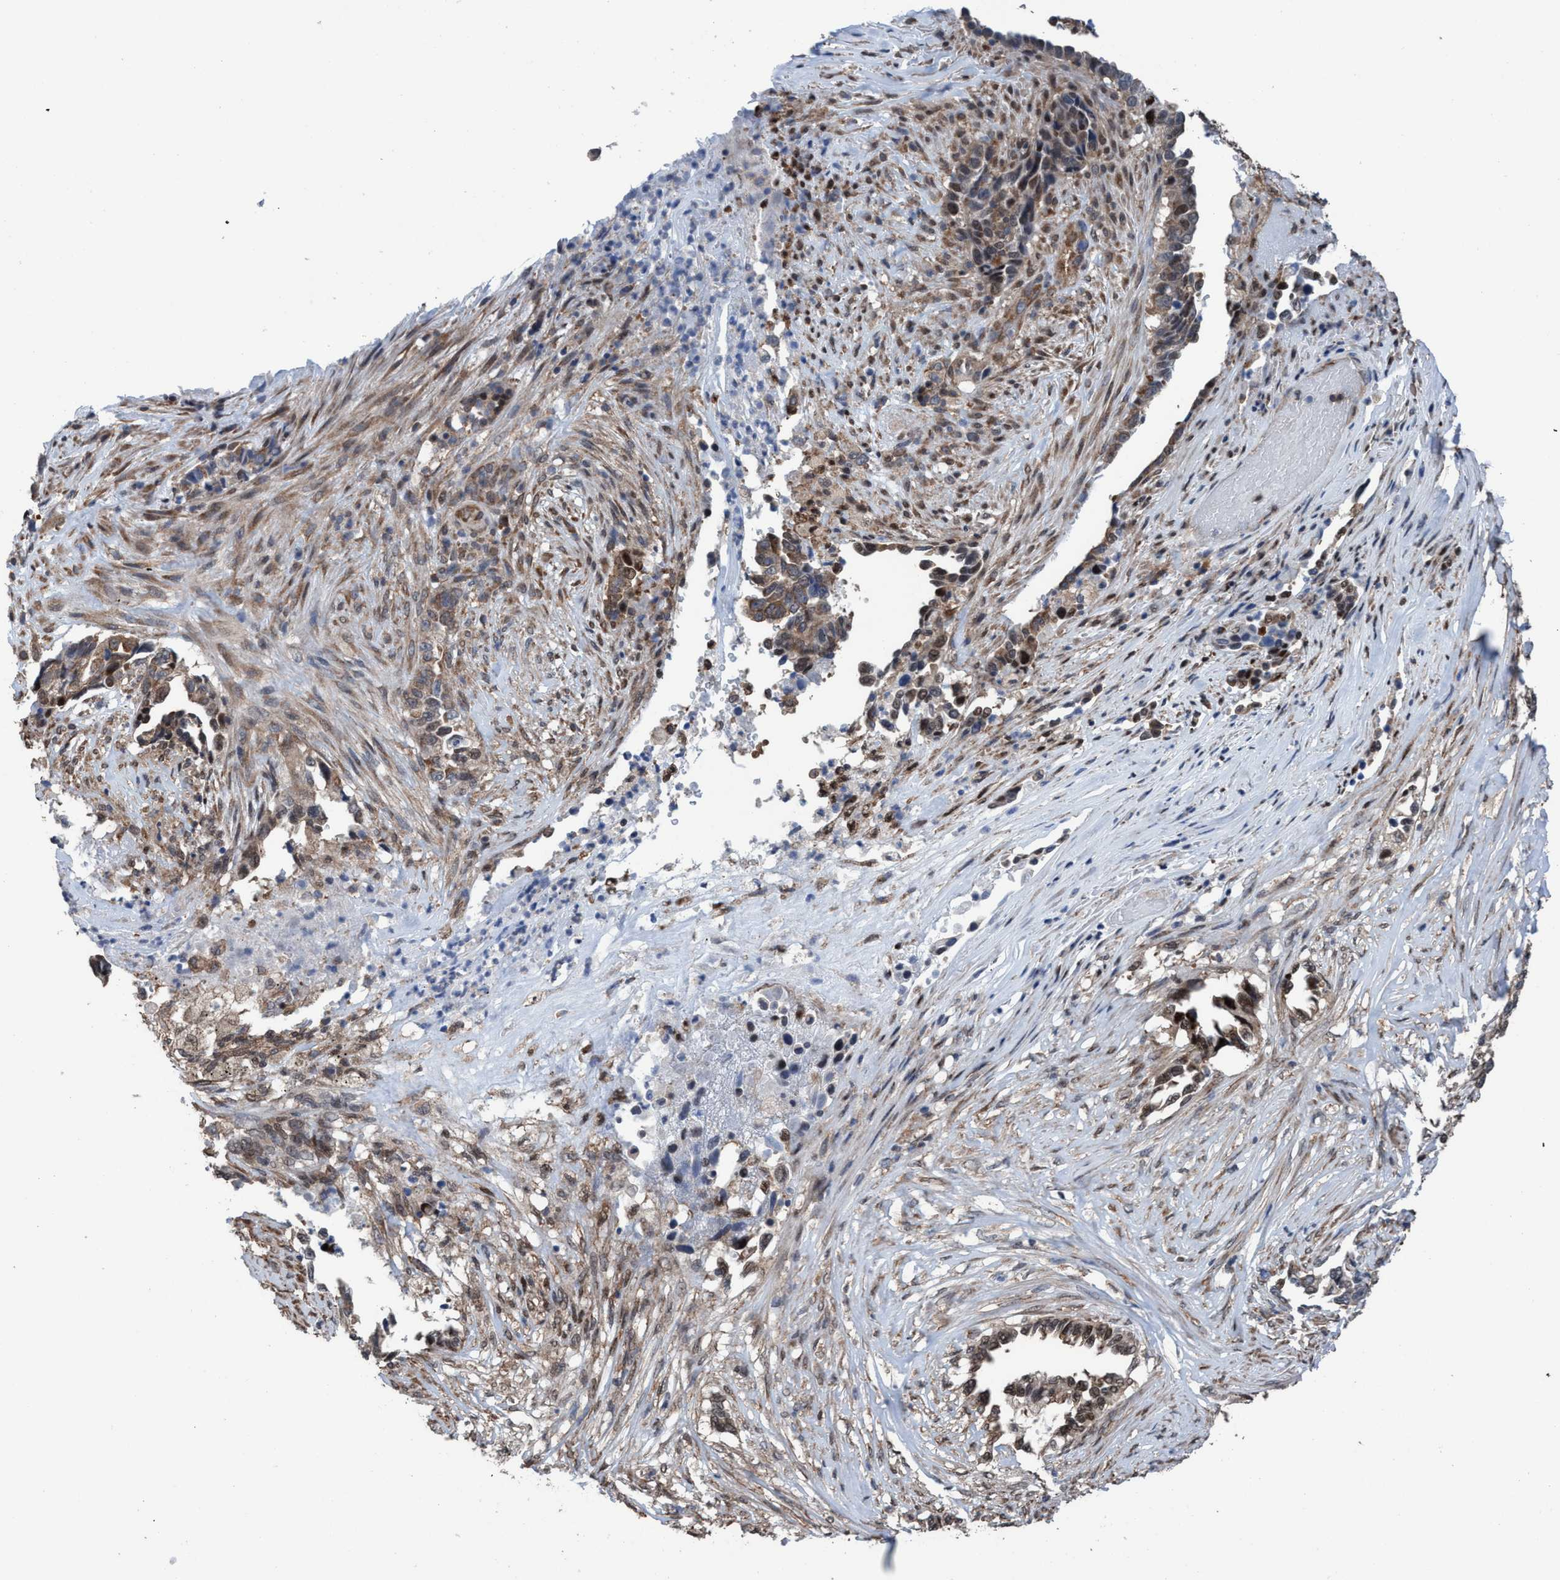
{"staining": {"intensity": "moderate", "quantity": ">75%", "location": "cytoplasmic/membranous,nuclear"}, "tissue": "lung cancer", "cell_type": "Tumor cells", "image_type": "cancer", "snomed": [{"axis": "morphology", "description": "Adenocarcinoma, NOS"}, {"axis": "topography", "description": "Lung"}], "caption": "DAB (3,3'-diaminobenzidine) immunohistochemical staining of human lung cancer (adenocarcinoma) shows moderate cytoplasmic/membranous and nuclear protein expression in about >75% of tumor cells. Nuclei are stained in blue.", "gene": "METAP2", "patient": {"sex": "female", "age": 51}}